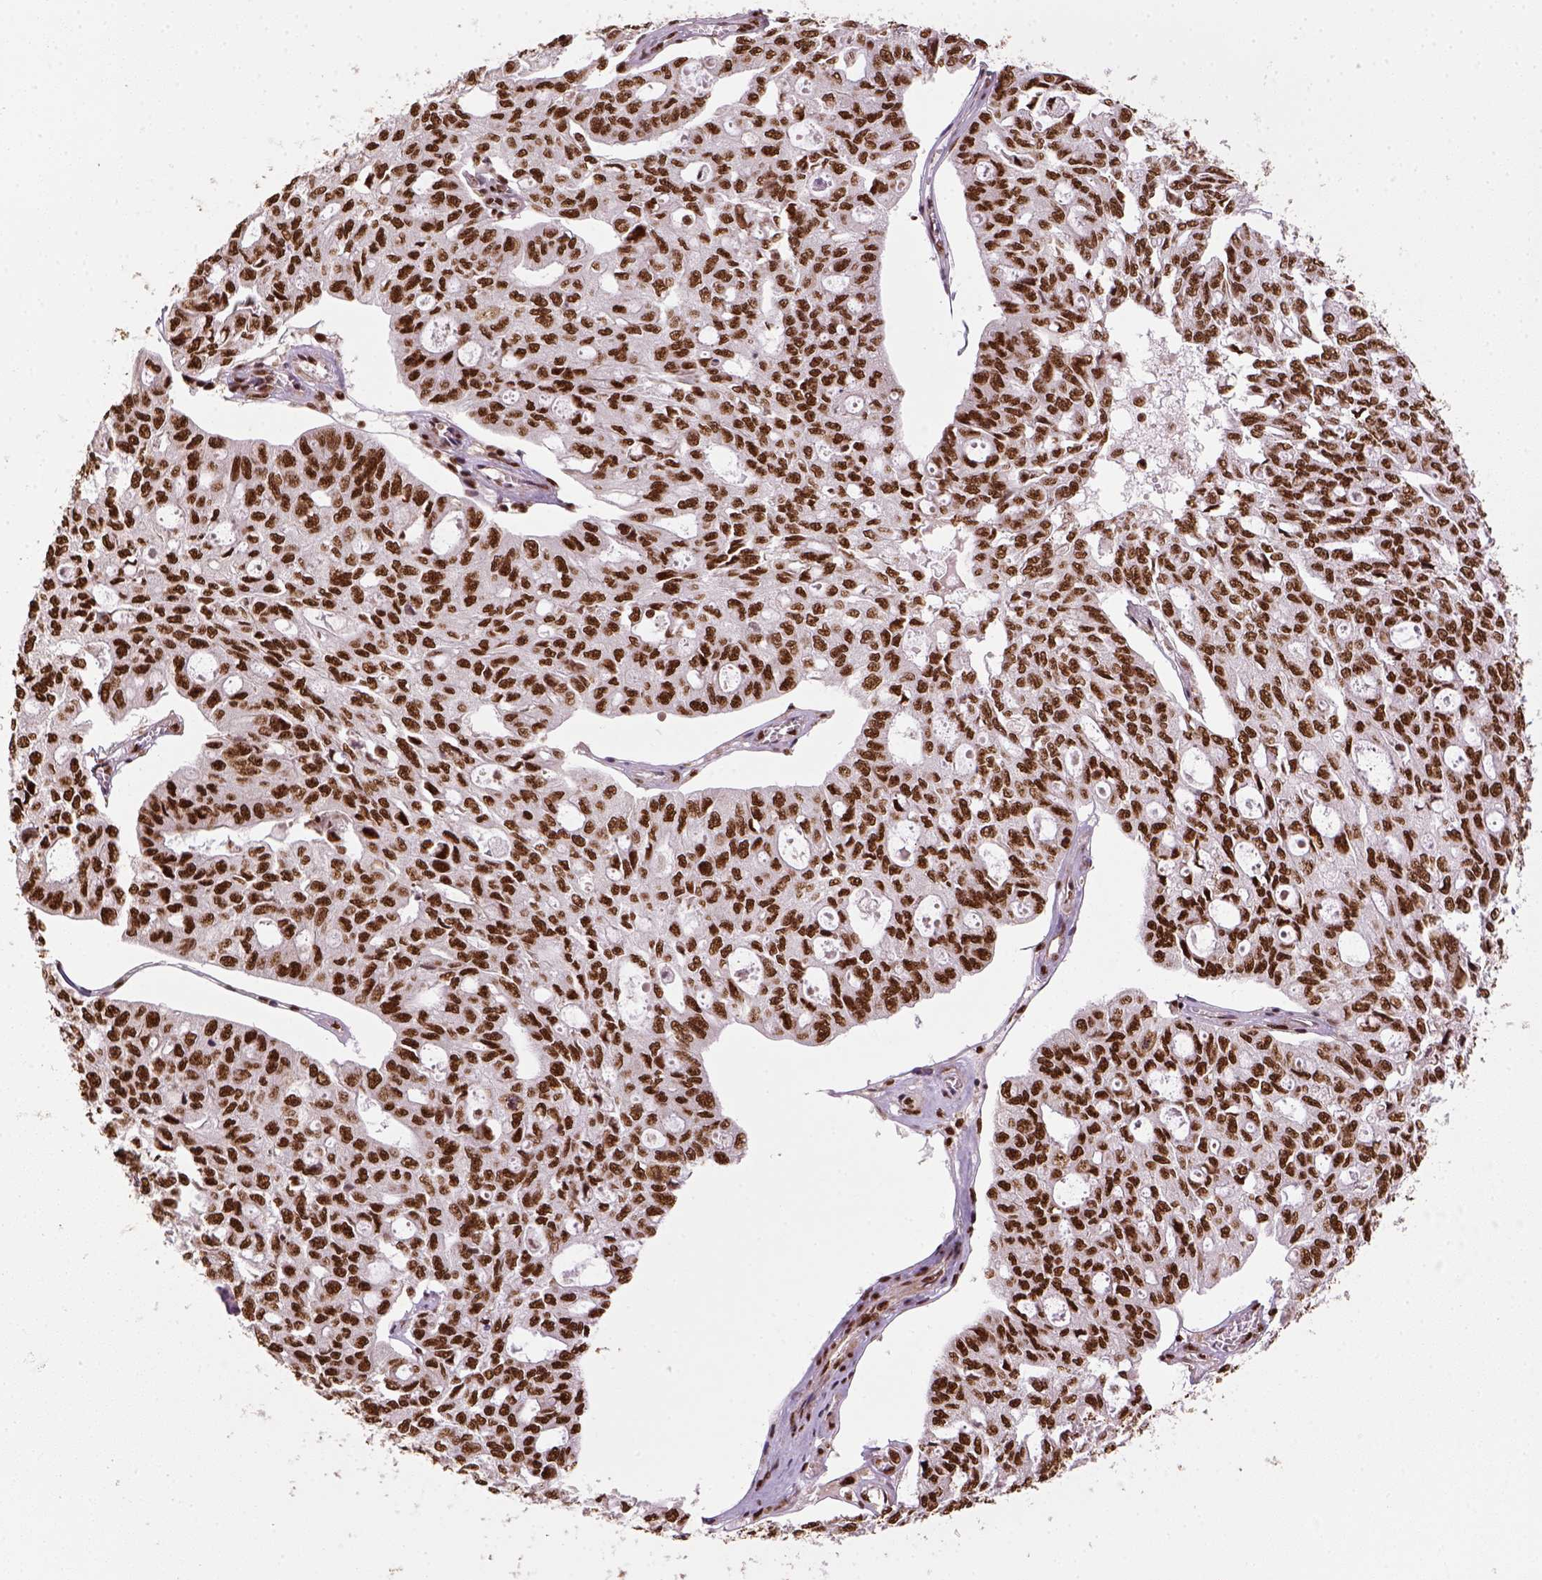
{"staining": {"intensity": "strong", "quantity": ">75%", "location": "nuclear"}, "tissue": "ovarian cancer", "cell_type": "Tumor cells", "image_type": "cancer", "snomed": [{"axis": "morphology", "description": "Carcinoma, endometroid"}, {"axis": "topography", "description": "Ovary"}], "caption": "Immunohistochemical staining of ovarian endometroid carcinoma shows high levels of strong nuclear protein staining in about >75% of tumor cells.", "gene": "CCAR1", "patient": {"sex": "female", "age": 65}}